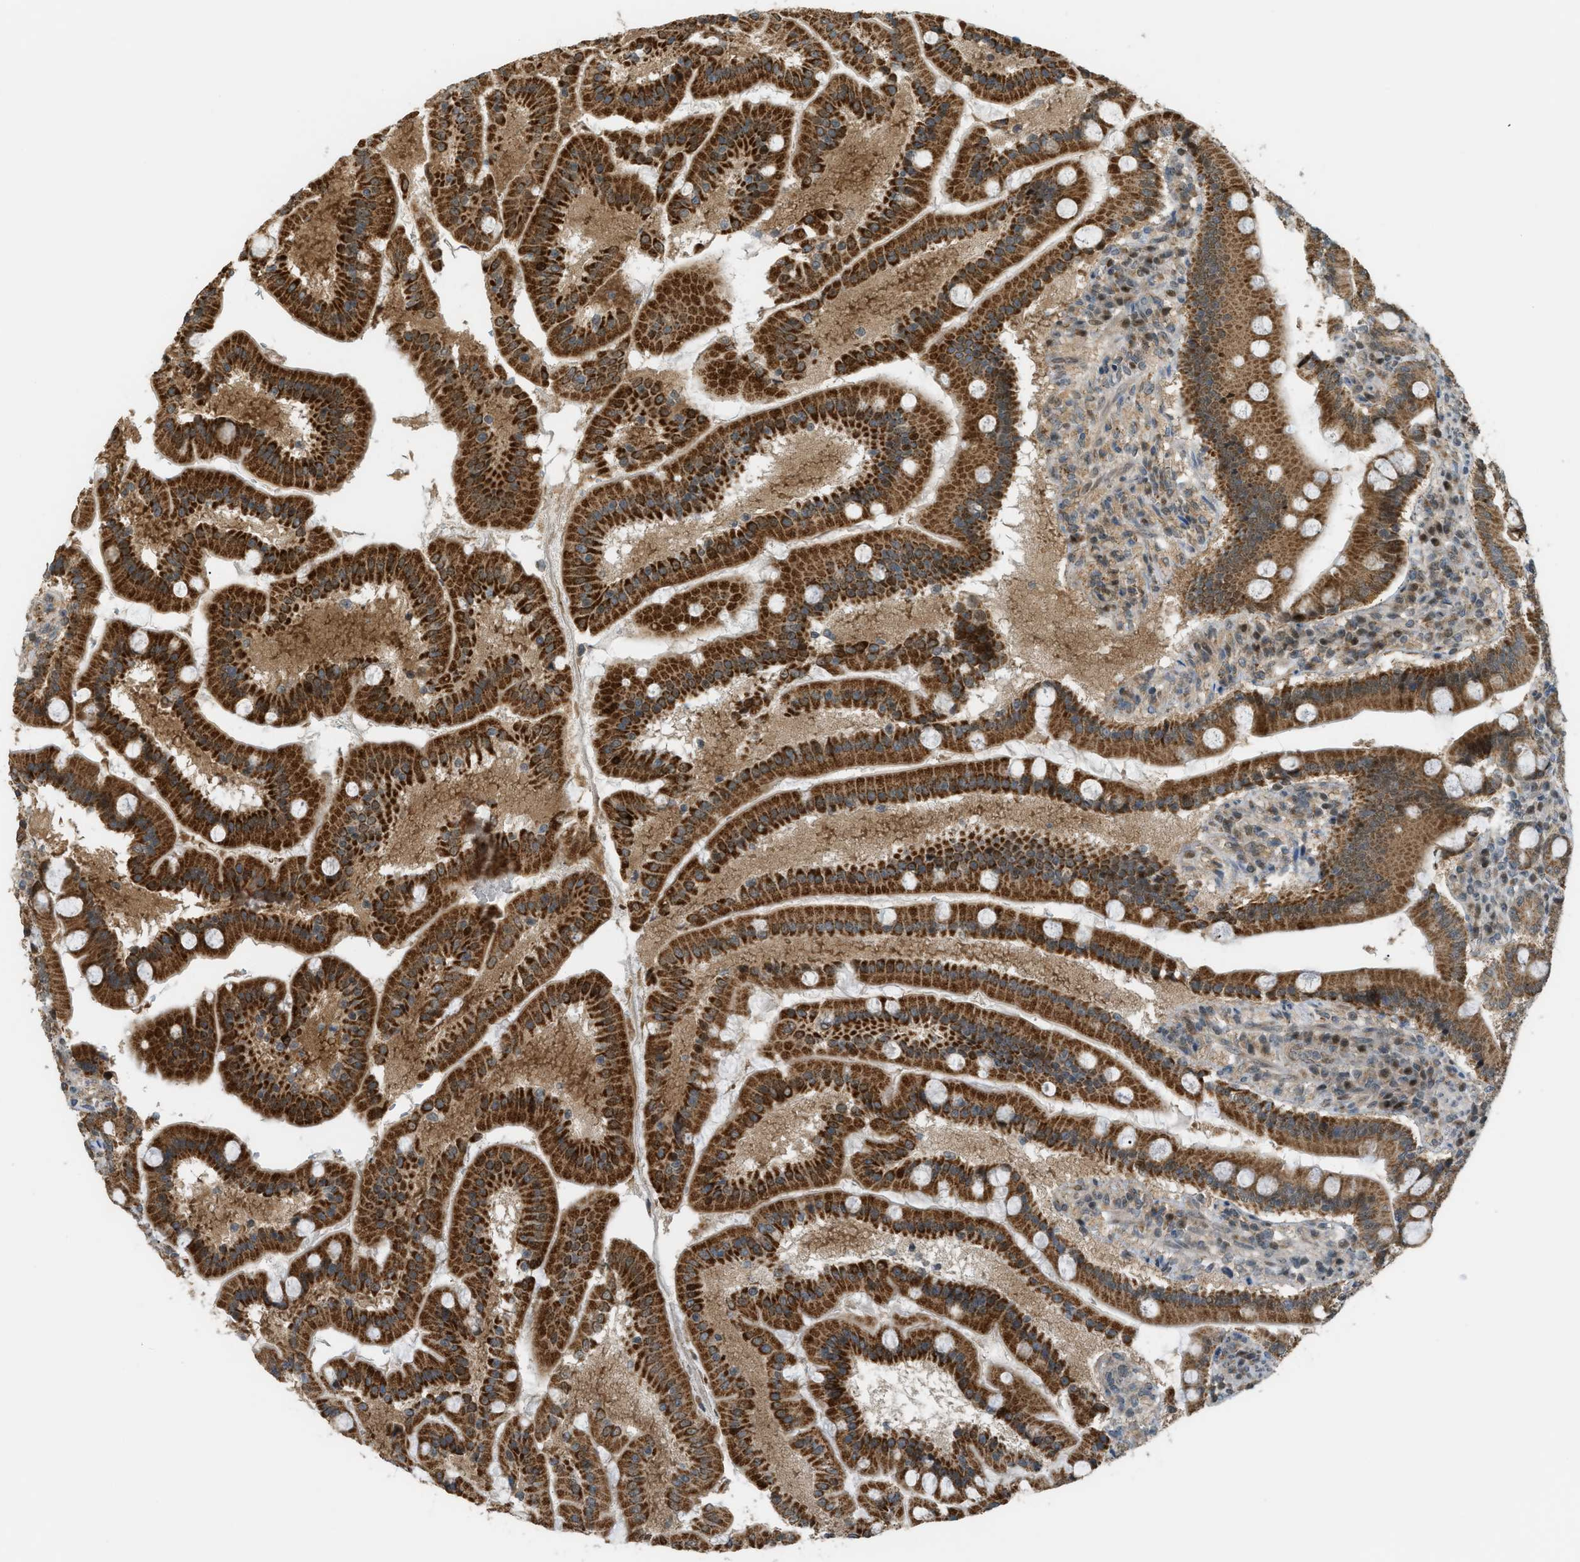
{"staining": {"intensity": "strong", "quantity": ">75%", "location": "cytoplasmic/membranous"}, "tissue": "duodenum", "cell_type": "Glandular cells", "image_type": "normal", "snomed": [{"axis": "morphology", "description": "Normal tissue, NOS"}, {"axis": "topography", "description": "Duodenum"}], "caption": "A micrograph of duodenum stained for a protein shows strong cytoplasmic/membranous brown staining in glandular cells.", "gene": "CCDC186", "patient": {"sex": "male", "age": 50}}